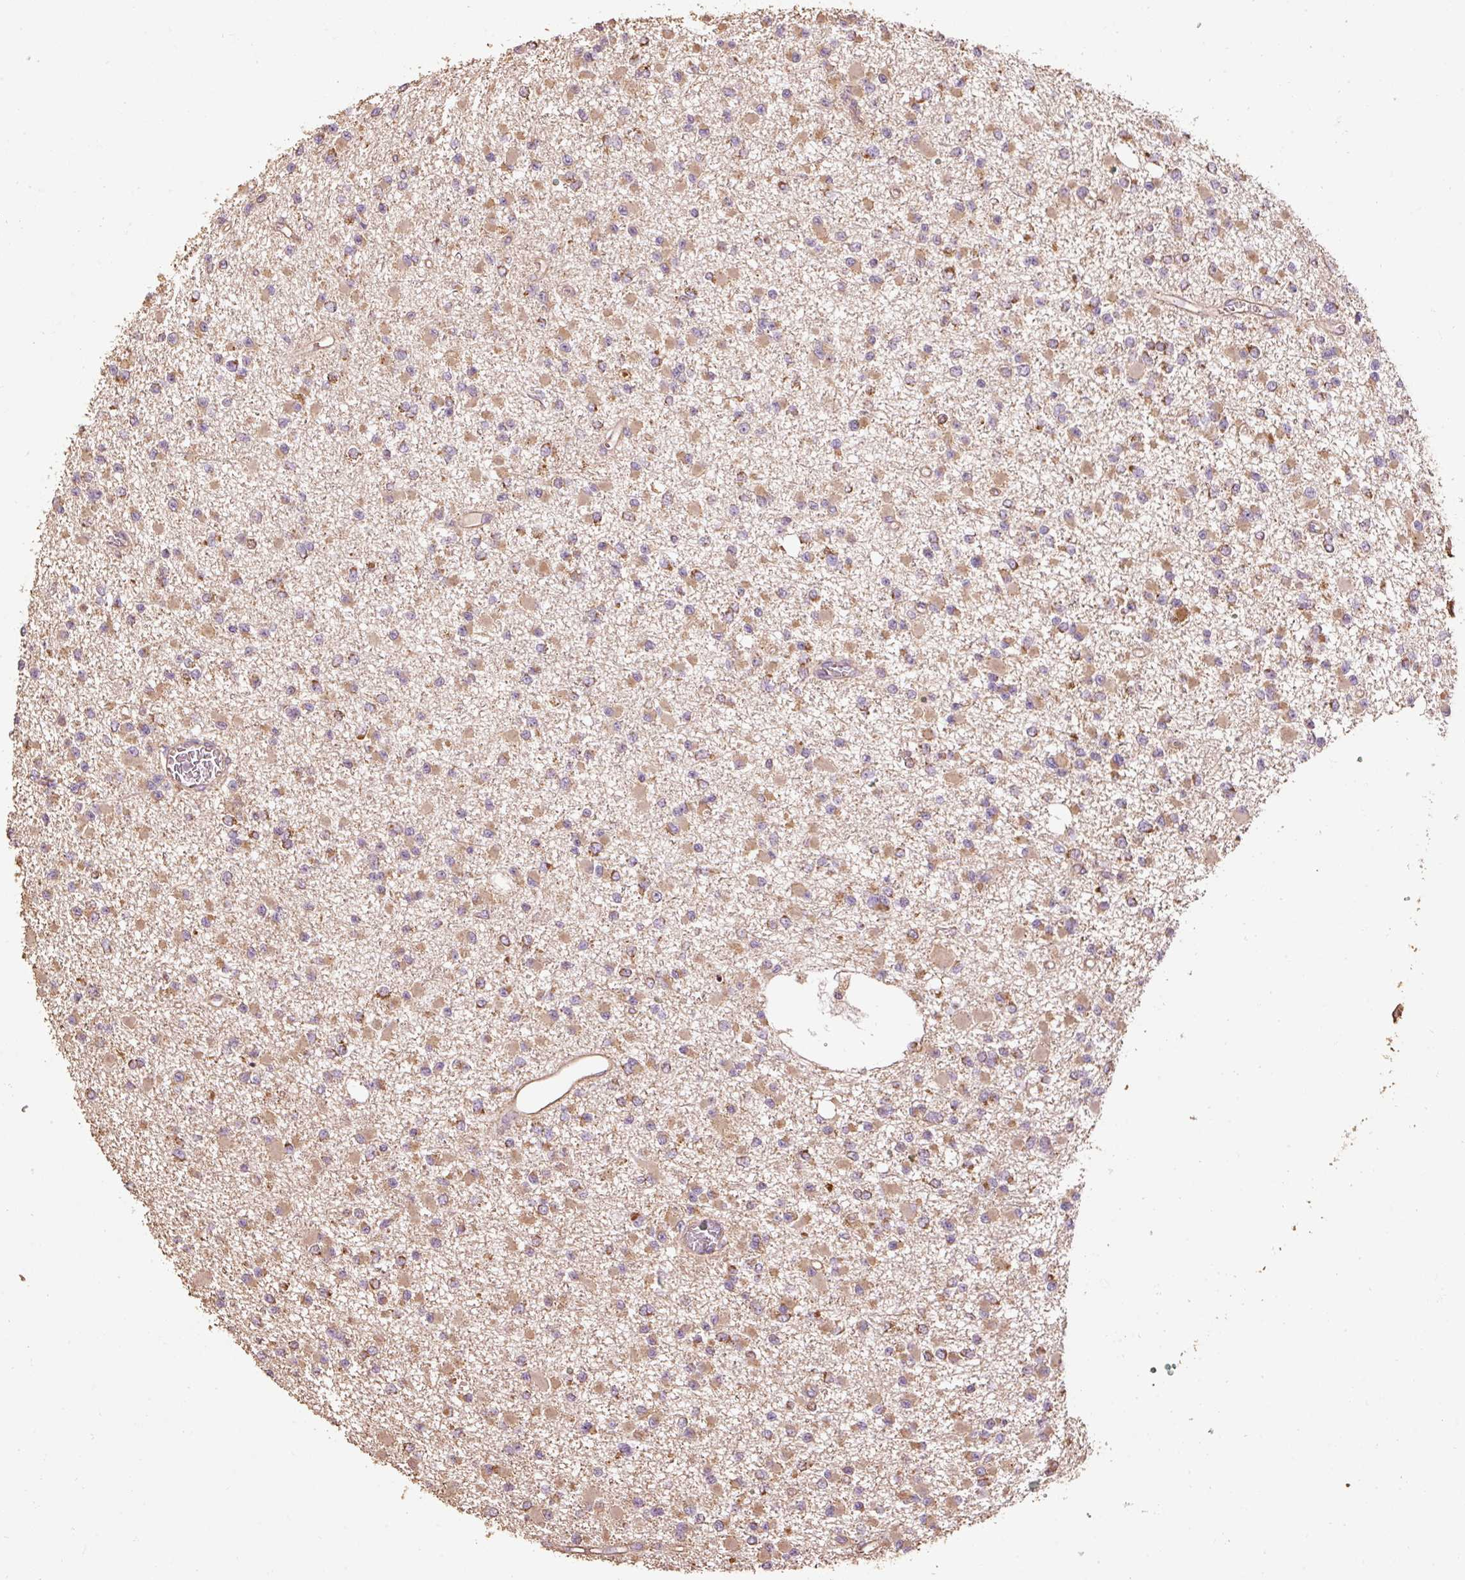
{"staining": {"intensity": "moderate", "quantity": ">75%", "location": "cytoplasmic/membranous"}, "tissue": "glioma", "cell_type": "Tumor cells", "image_type": "cancer", "snomed": [{"axis": "morphology", "description": "Glioma, malignant, Low grade"}, {"axis": "topography", "description": "Brain"}], "caption": "This photomicrograph shows malignant glioma (low-grade) stained with immunohistochemistry to label a protein in brown. The cytoplasmic/membranous of tumor cells show moderate positivity for the protein. Nuclei are counter-stained blue.", "gene": "EFHC1", "patient": {"sex": "female", "age": 22}}